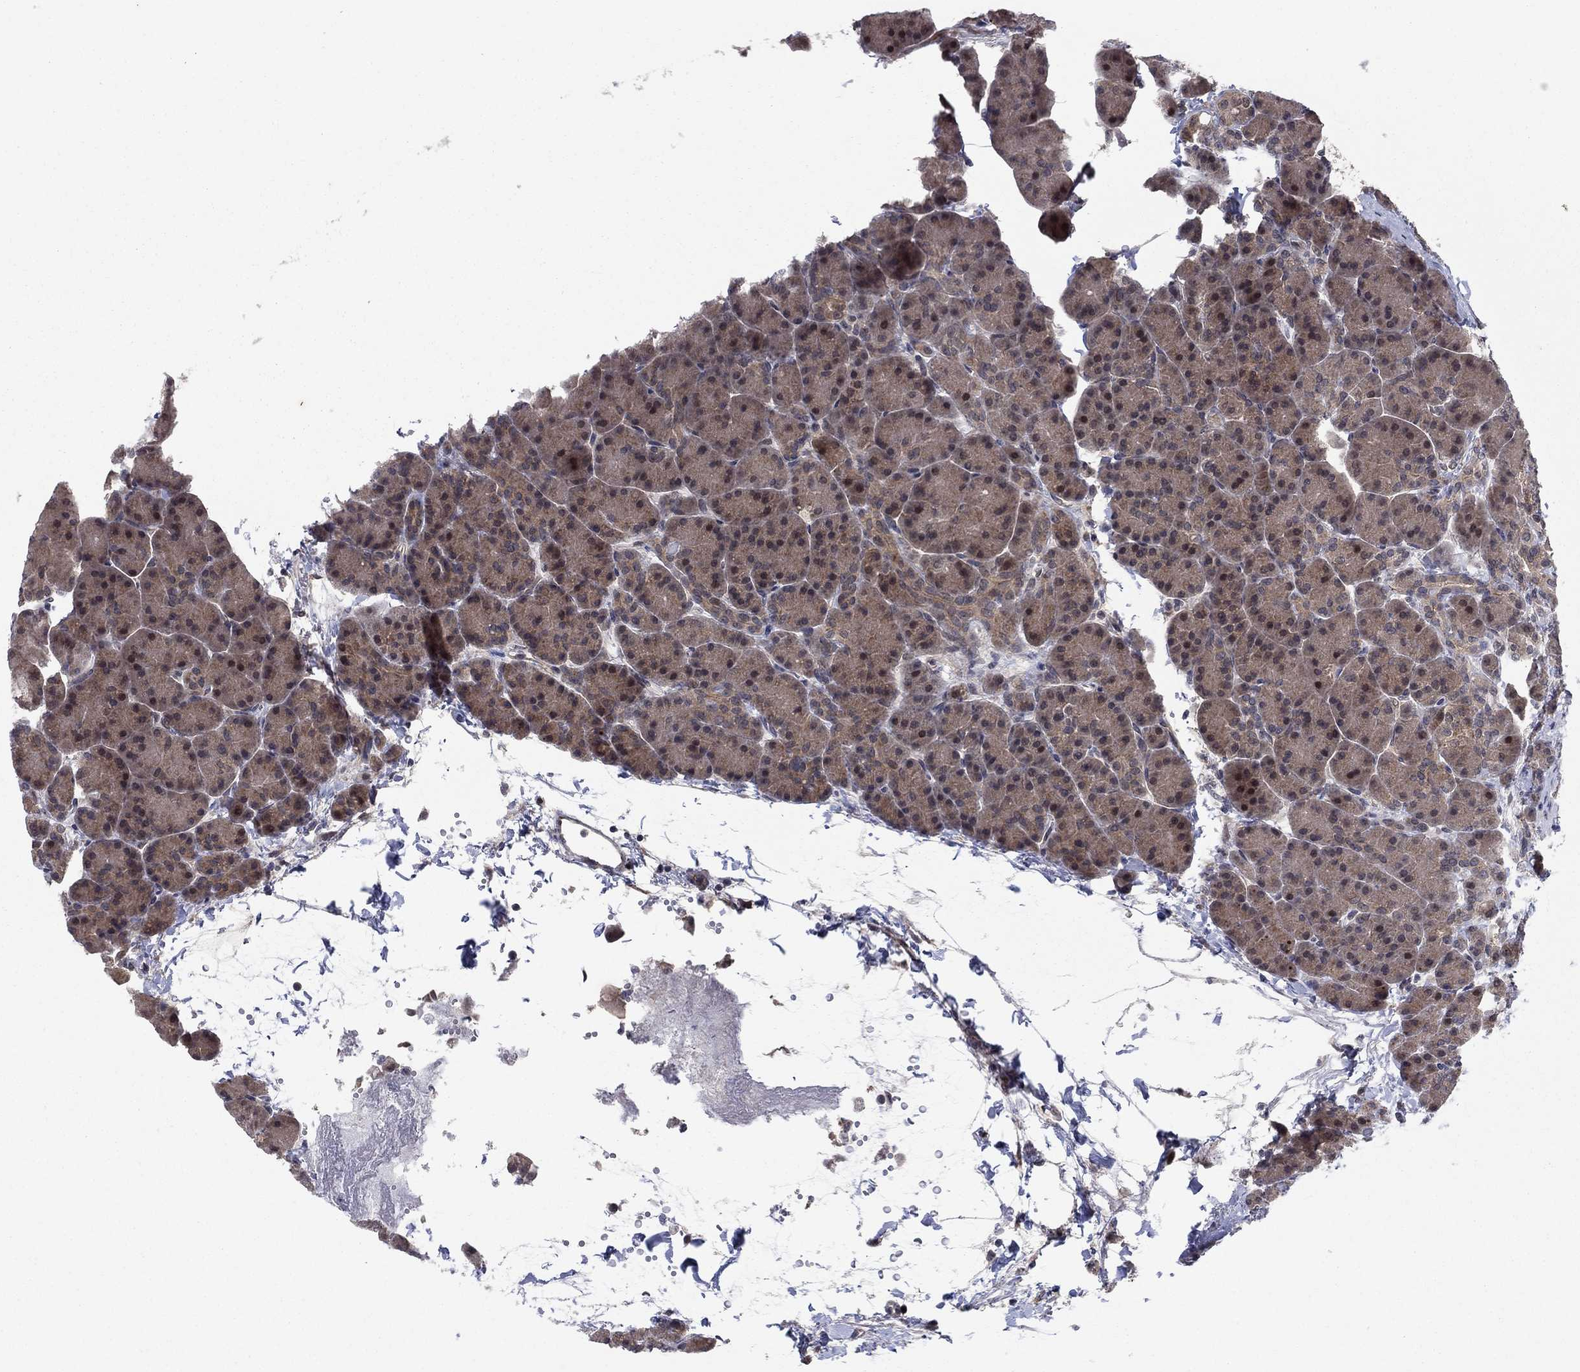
{"staining": {"intensity": "moderate", "quantity": "25%-75%", "location": "cytoplasmic/membranous,nuclear"}, "tissue": "pancreas", "cell_type": "Exocrine glandular cells", "image_type": "normal", "snomed": [{"axis": "morphology", "description": "Normal tissue, NOS"}, {"axis": "topography", "description": "Pancreas"}], "caption": "This photomicrograph exhibits IHC staining of benign human pancreas, with medium moderate cytoplasmic/membranous,nuclear positivity in approximately 25%-75% of exocrine glandular cells.", "gene": "PSMC1", "patient": {"sex": "female", "age": 63}}